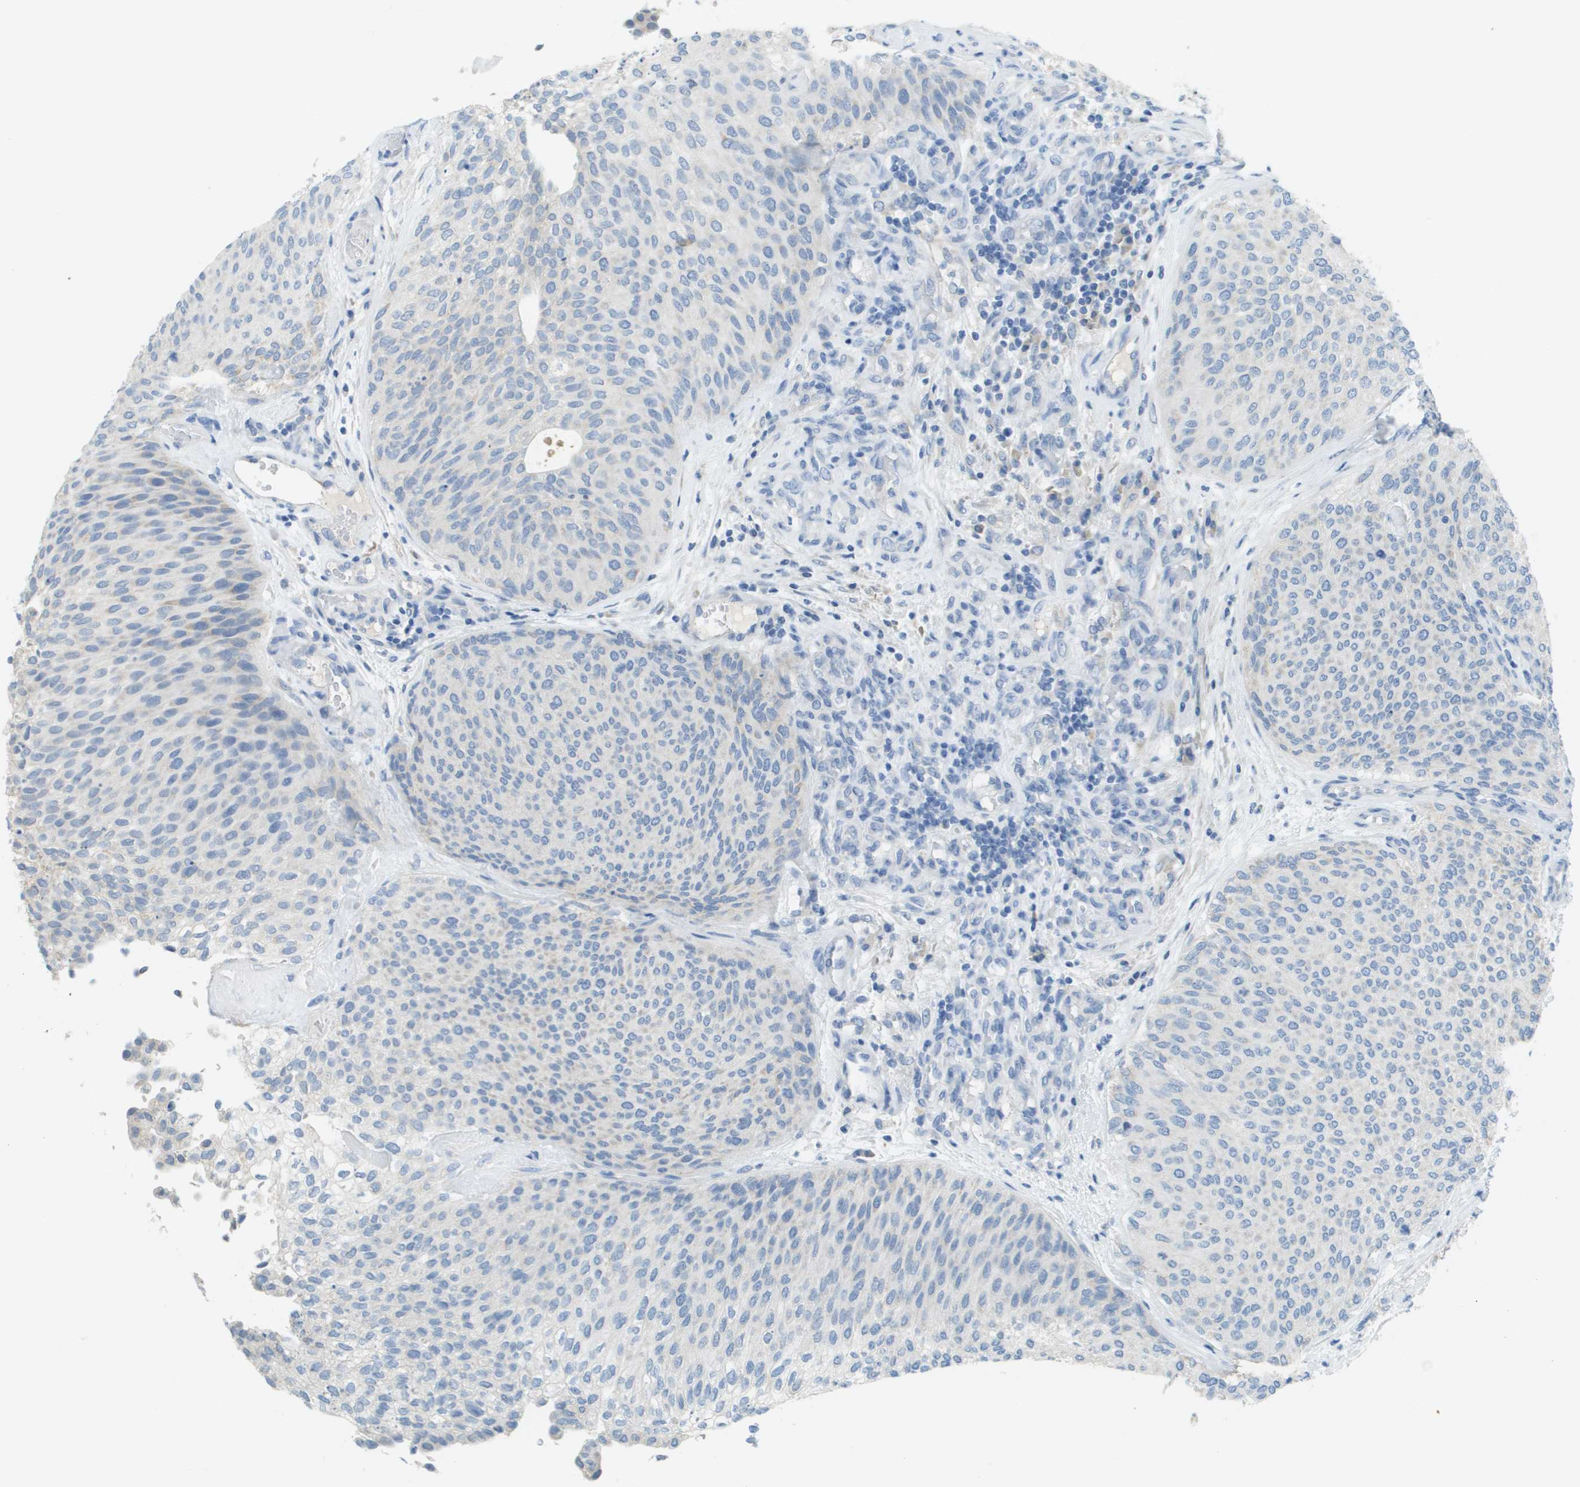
{"staining": {"intensity": "negative", "quantity": "none", "location": "none"}, "tissue": "urothelial cancer", "cell_type": "Tumor cells", "image_type": "cancer", "snomed": [{"axis": "morphology", "description": "Urothelial carcinoma, Low grade"}, {"axis": "topography", "description": "Urinary bladder"}], "caption": "Immunohistochemical staining of human urothelial cancer demonstrates no significant staining in tumor cells.", "gene": "PTGDR2", "patient": {"sex": "female", "age": 79}}